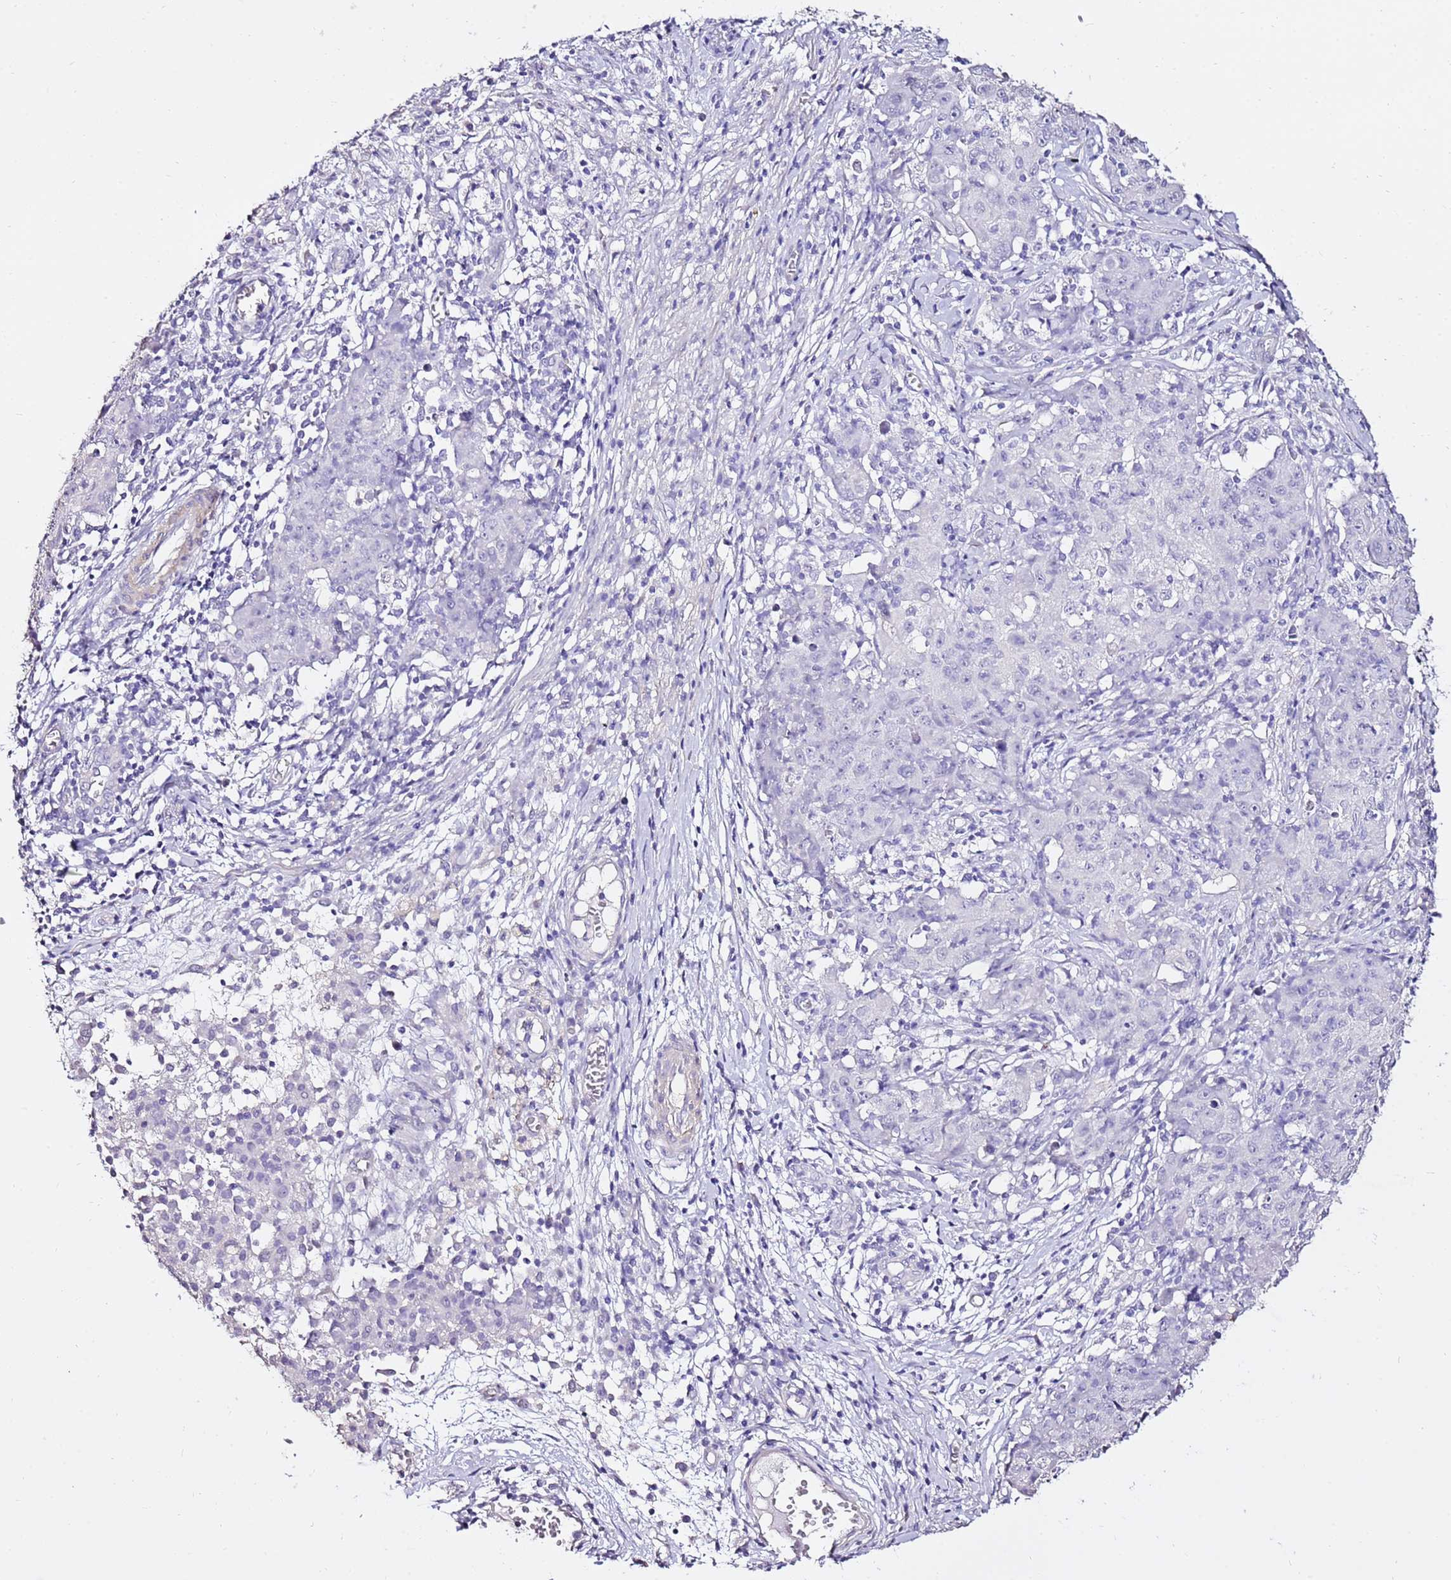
{"staining": {"intensity": "negative", "quantity": "none", "location": "none"}, "tissue": "ovarian cancer", "cell_type": "Tumor cells", "image_type": "cancer", "snomed": [{"axis": "morphology", "description": "Carcinoma, endometroid"}, {"axis": "topography", "description": "Ovary"}], "caption": "Immunohistochemical staining of endometroid carcinoma (ovarian) exhibits no significant positivity in tumor cells.", "gene": "ART5", "patient": {"sex": "female", "age": 42}}